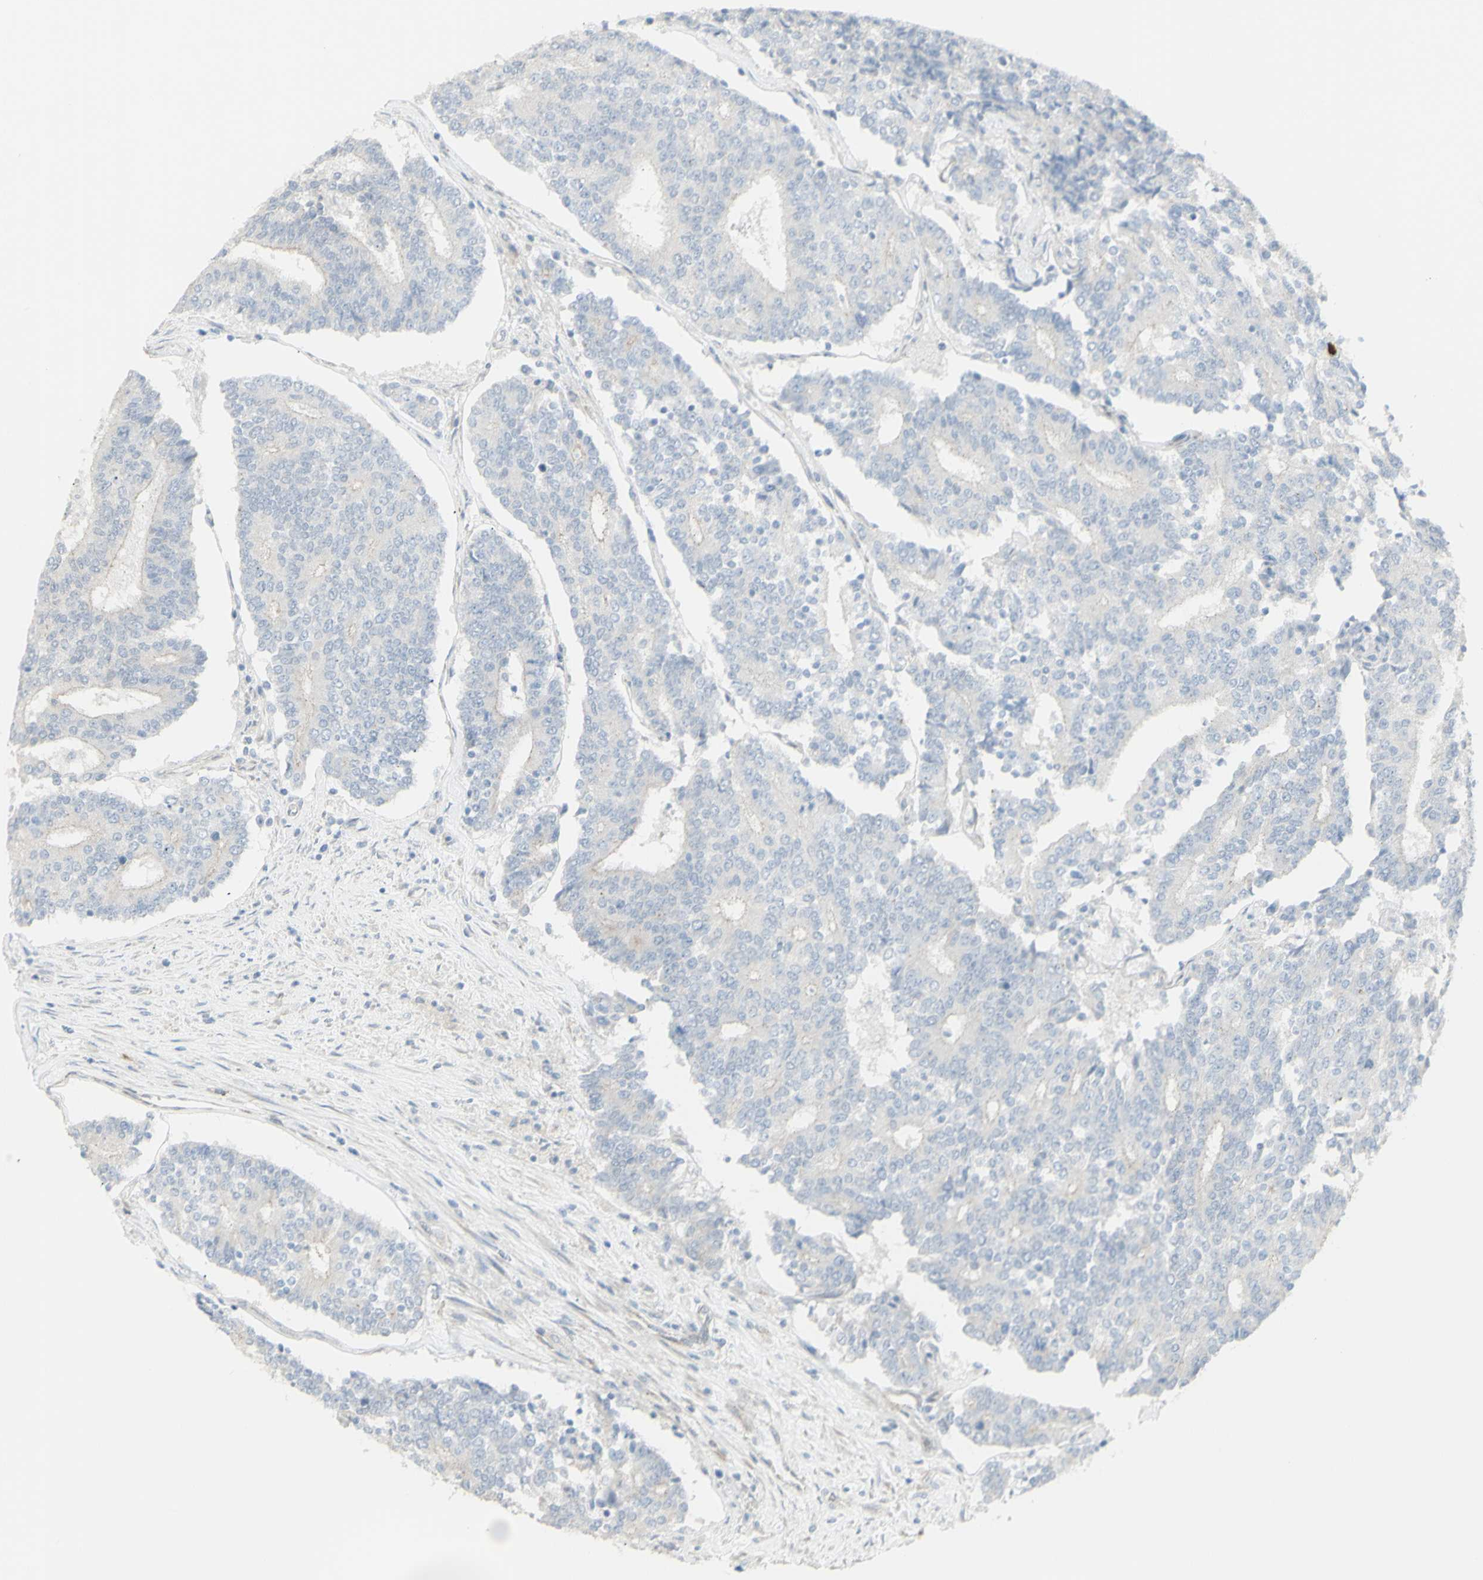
{"staining": {"intensity": "negative", "quantity": "none", "location": "none"}, "tissue": "prostate cancer", "cell_type": "Tumor cells", "image_type": "cancer", "snomed": [{"axis": "morphology", "description": "Normal tissue, NOS"}, {"axis": "morphology", "description": "Adenocarcinoma, High grade"}, {"axis": "topography", "description": "Prostate"}, {"axis": "topography", "description": "Seminal veicle"}], "caption": "An immunohistochemistry photomicrograph of prostate cancer (adenocarcinoma (high-grade)) is shown. There is no staining in tumor cells of prostate cancer (adenocarcinoma (high-grade)). (Brightfield microscopy of DAB IHC at high magnification).", "gene": "NDST4", "patient": {"sex": "male", "age": 55}}